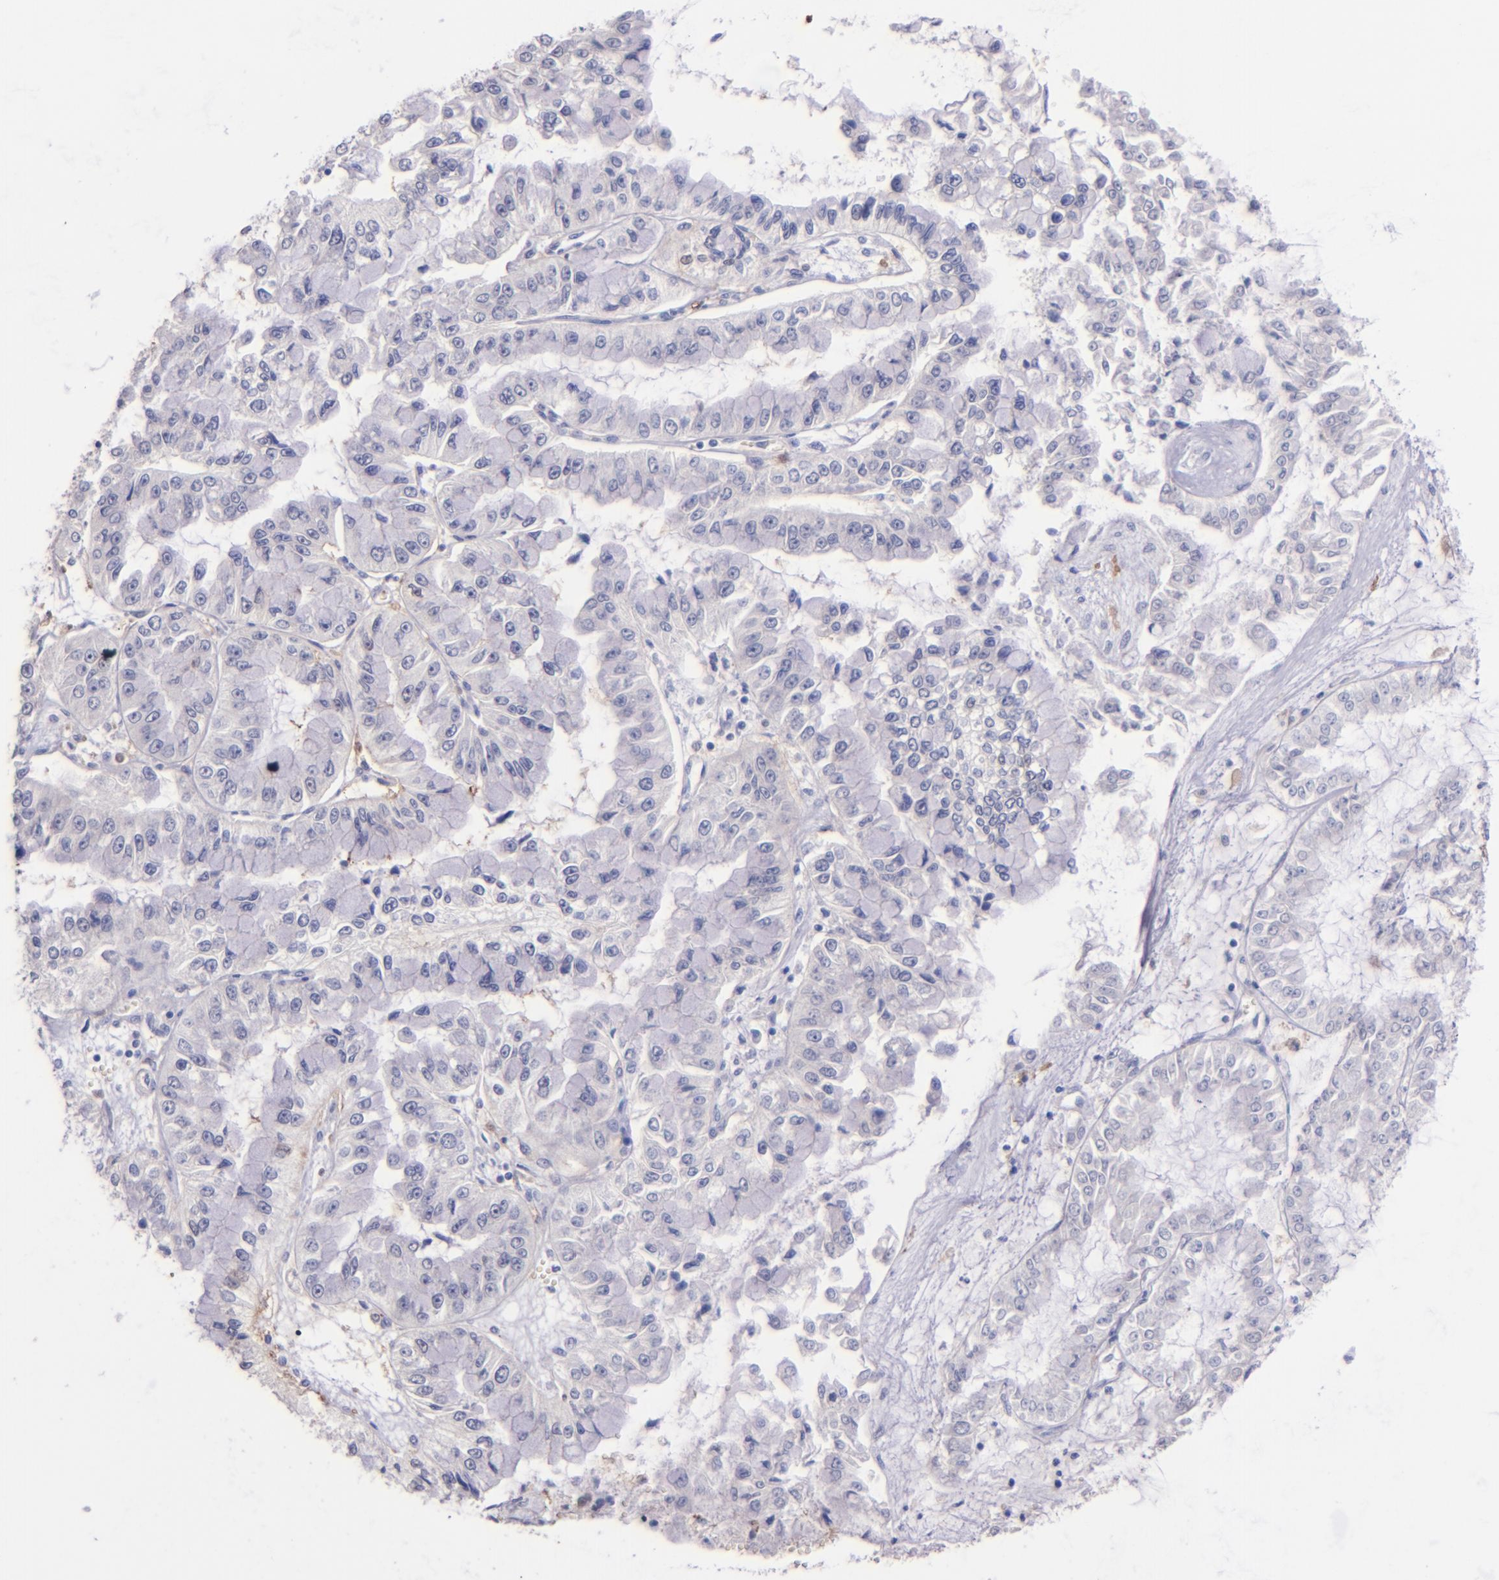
{"staining": {"intensity": "negative", "quantity": "none", "location": "none"}, "tissue": "liver cancer", "cell_type": "Tumor cells", "image_type": "cancer", "snomed": [{"axis": "morphology", "description": "Cholangiocarcinoma"}, {"axis": "topography", "description": "Liver"}], "caption": "Immunohistochemistry image of liver cholangiocarcinoma stained for a protein (brown), which displays no staining in tumor cells.", "gene": "F13A1", "patient": {"sex": "female", "age": 79}}